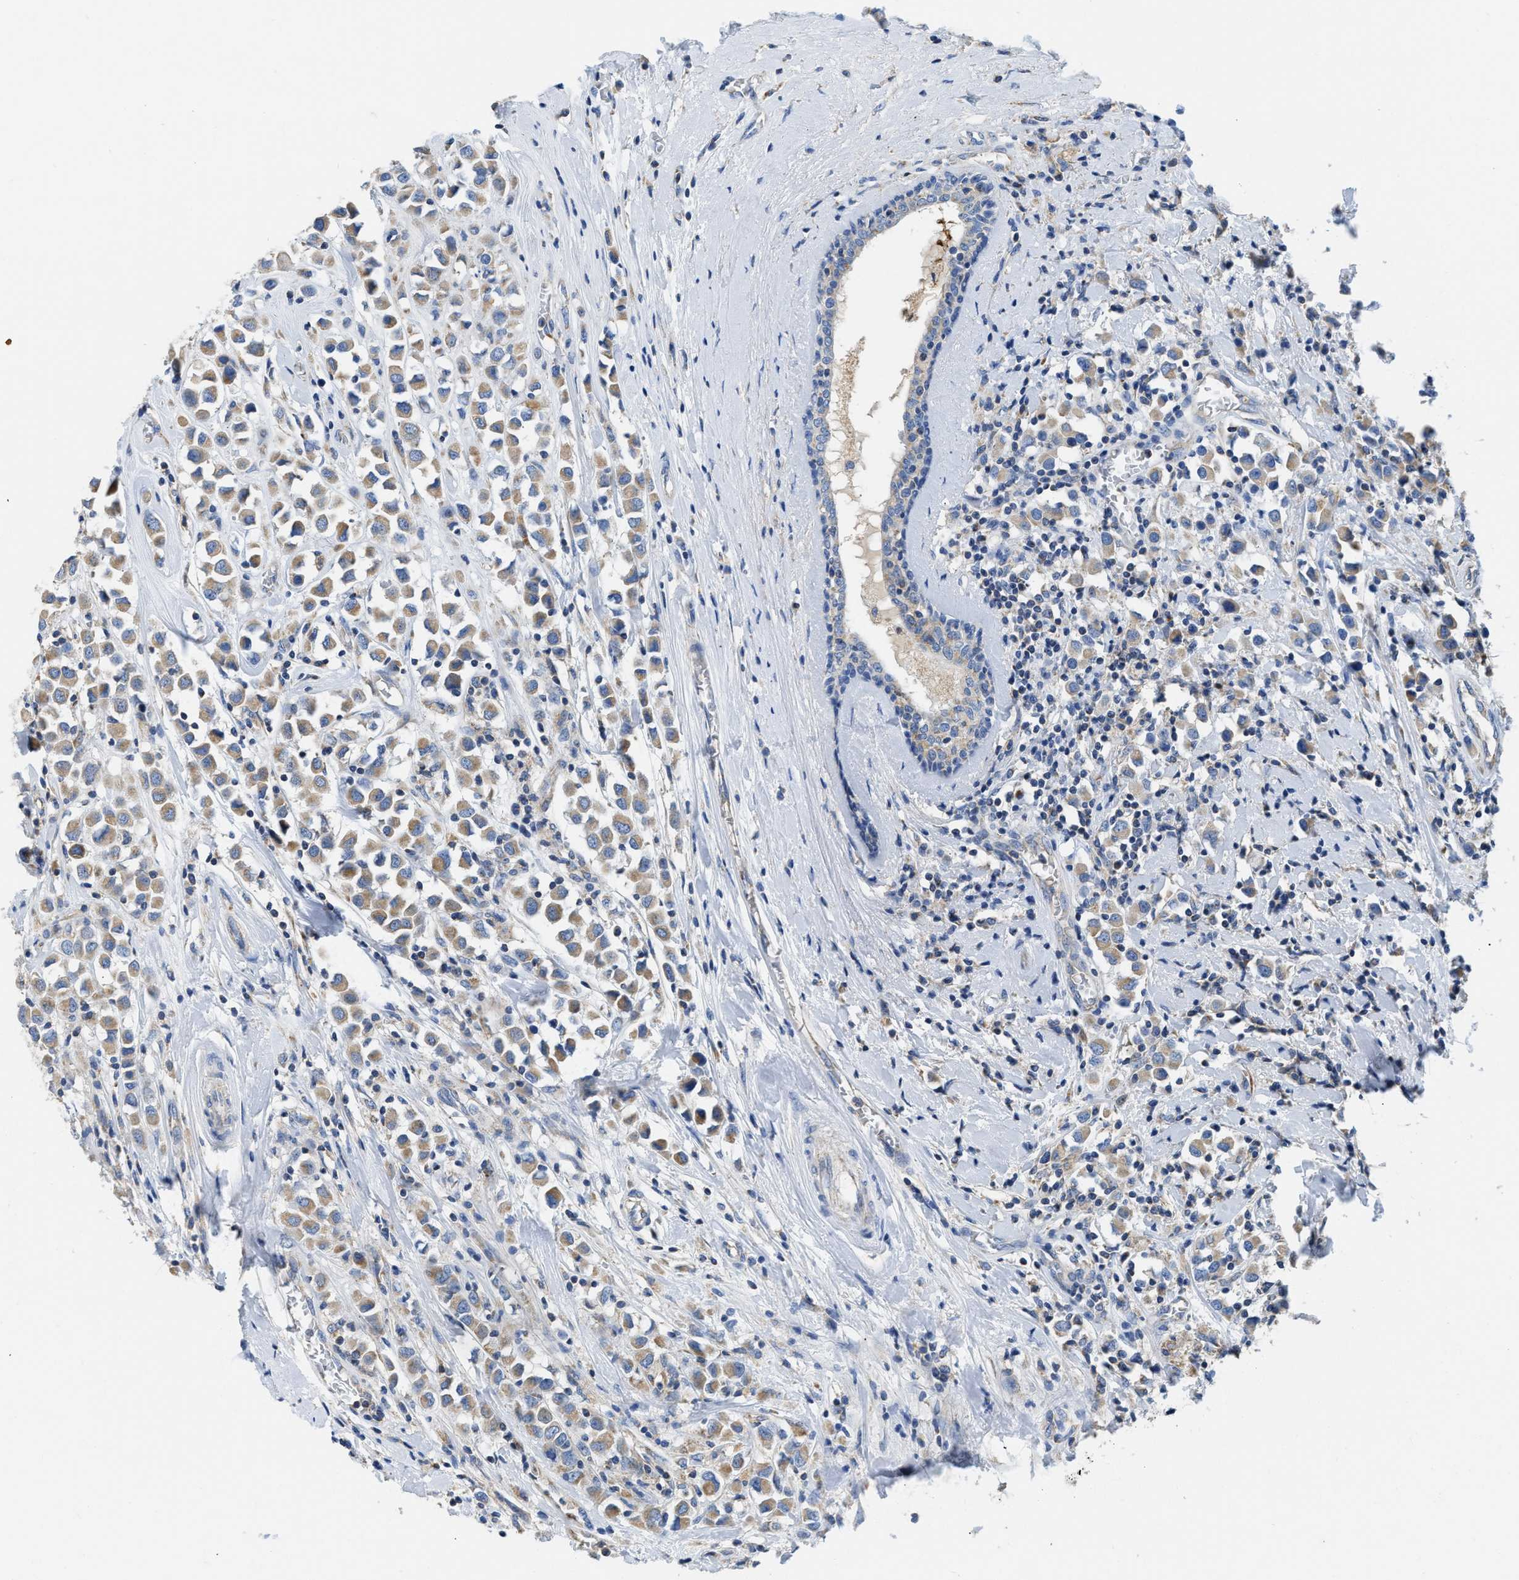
{"staining": {"intensity": "moderate", "quantity": ">75%", "location": "cytoplasmic/membranous"}, "tissue": "breast cancer", "cell_type": "Tumor cells", "image_type": "cancer", "snomed": [{"axis": "morphology", "description": "Duct carcinoma"}, {"axis": "topography", "description": "Breast"}], "caption": "Moderate cytoplasmic/membranous staining for a protein is seen in approximately >75% of tumor cells of breast cancer using immunohistochemistry (IHC).", "gene": "SLC25A13", "patient": {"sex": "female", "age": 61}}